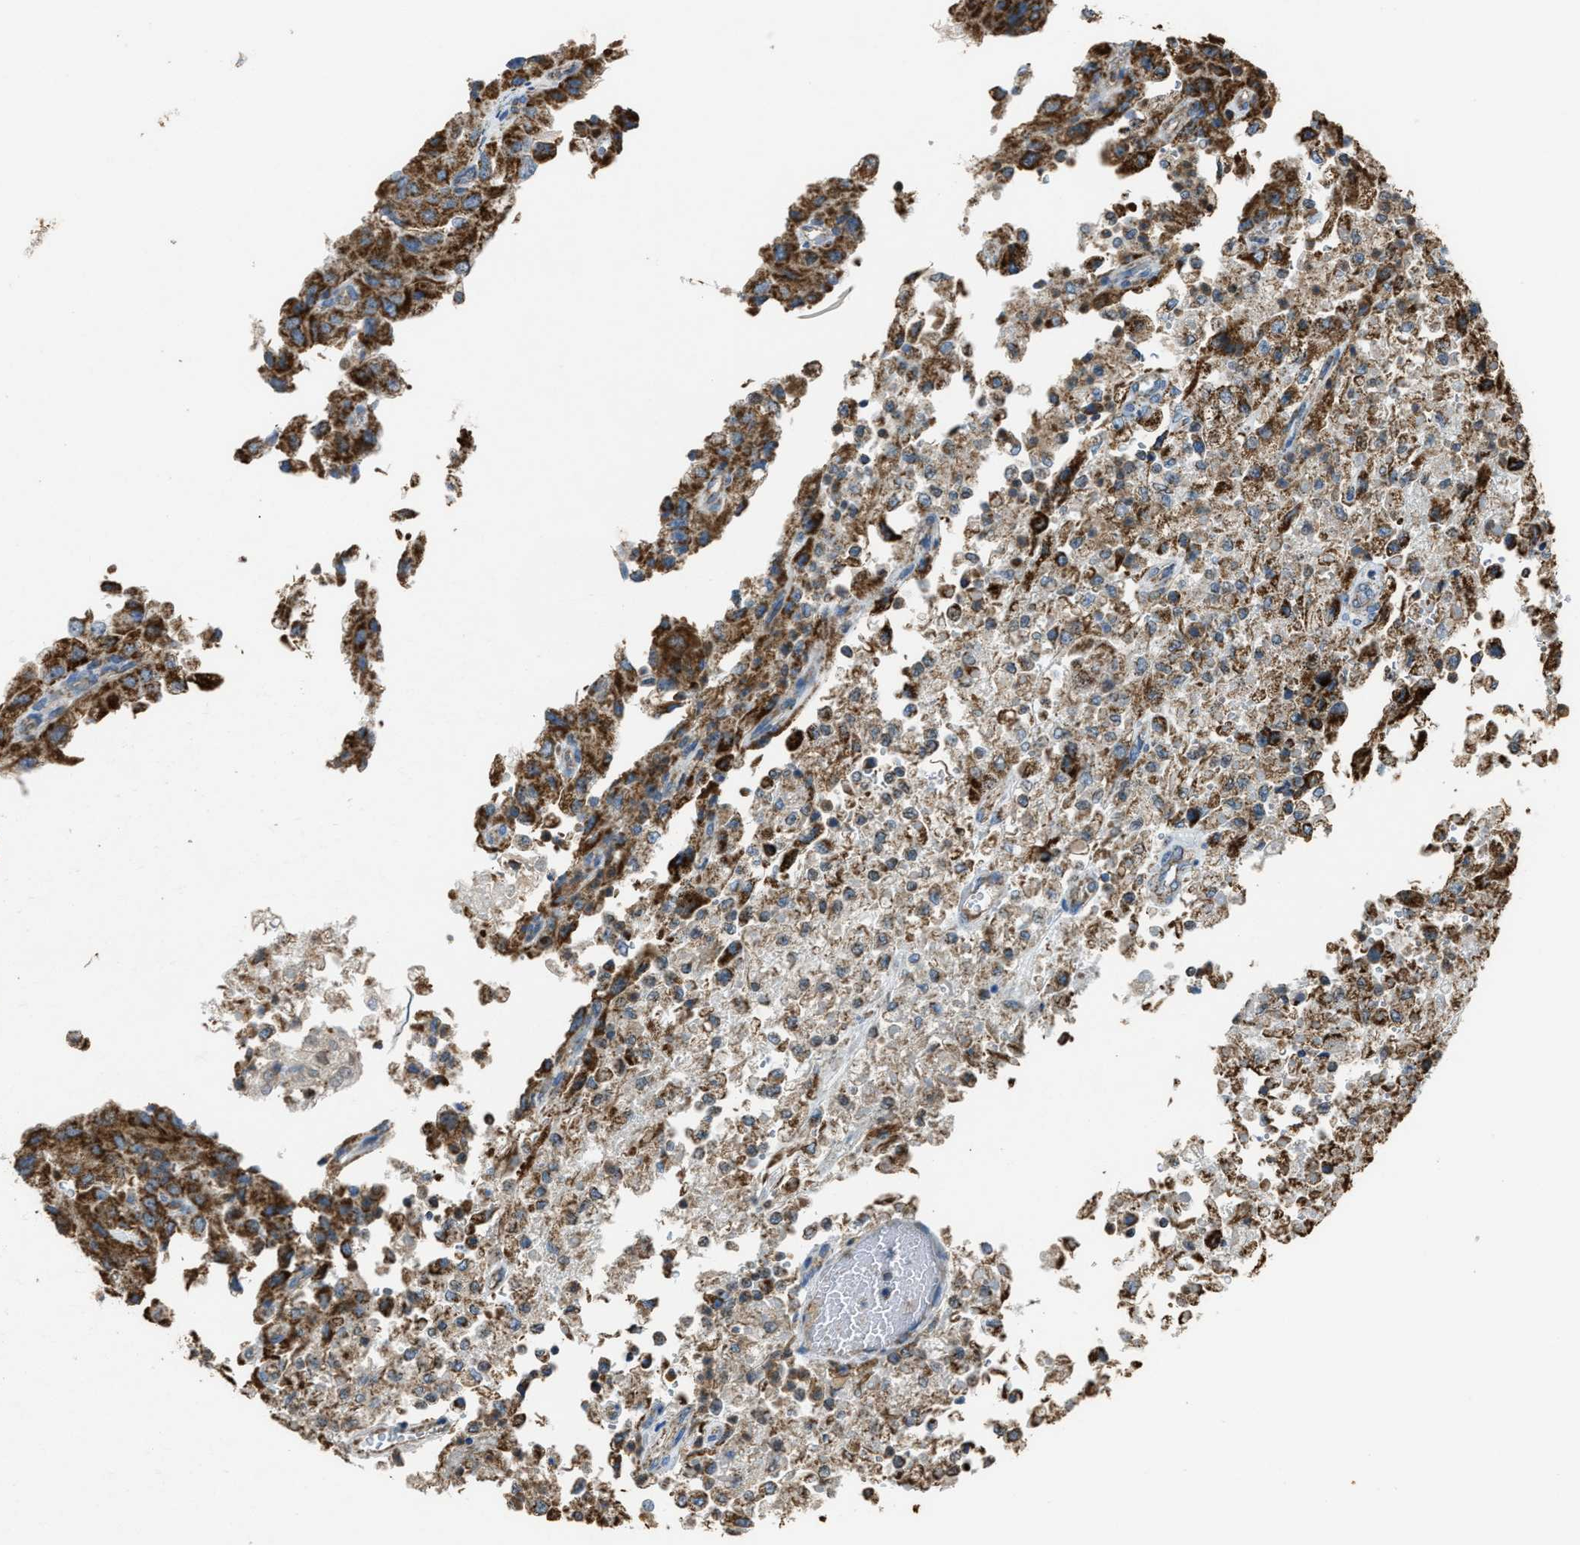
{"staining": {"intensity": "moderate", "quantity": ">75%", "location": "cytoplasmic/membranous"}, "tissue": "renal cancer", "cell_type": "Tumor cells", "image_type": "cancer", "snomed": [{"axis": "morphology", "description": "Adenocarcinoma, NOS"}, {"axis": "topography", "description": "Kidney"}], "caption": "The histopathology image exhibits immunohistochemical staining of renal cancer. There is moderate cytoplasmic/membranous positivity is identified in approximately >75% of tumor cells.", "gene": "SLC25A11", "patient": {"sex": "female", "age": 54}}